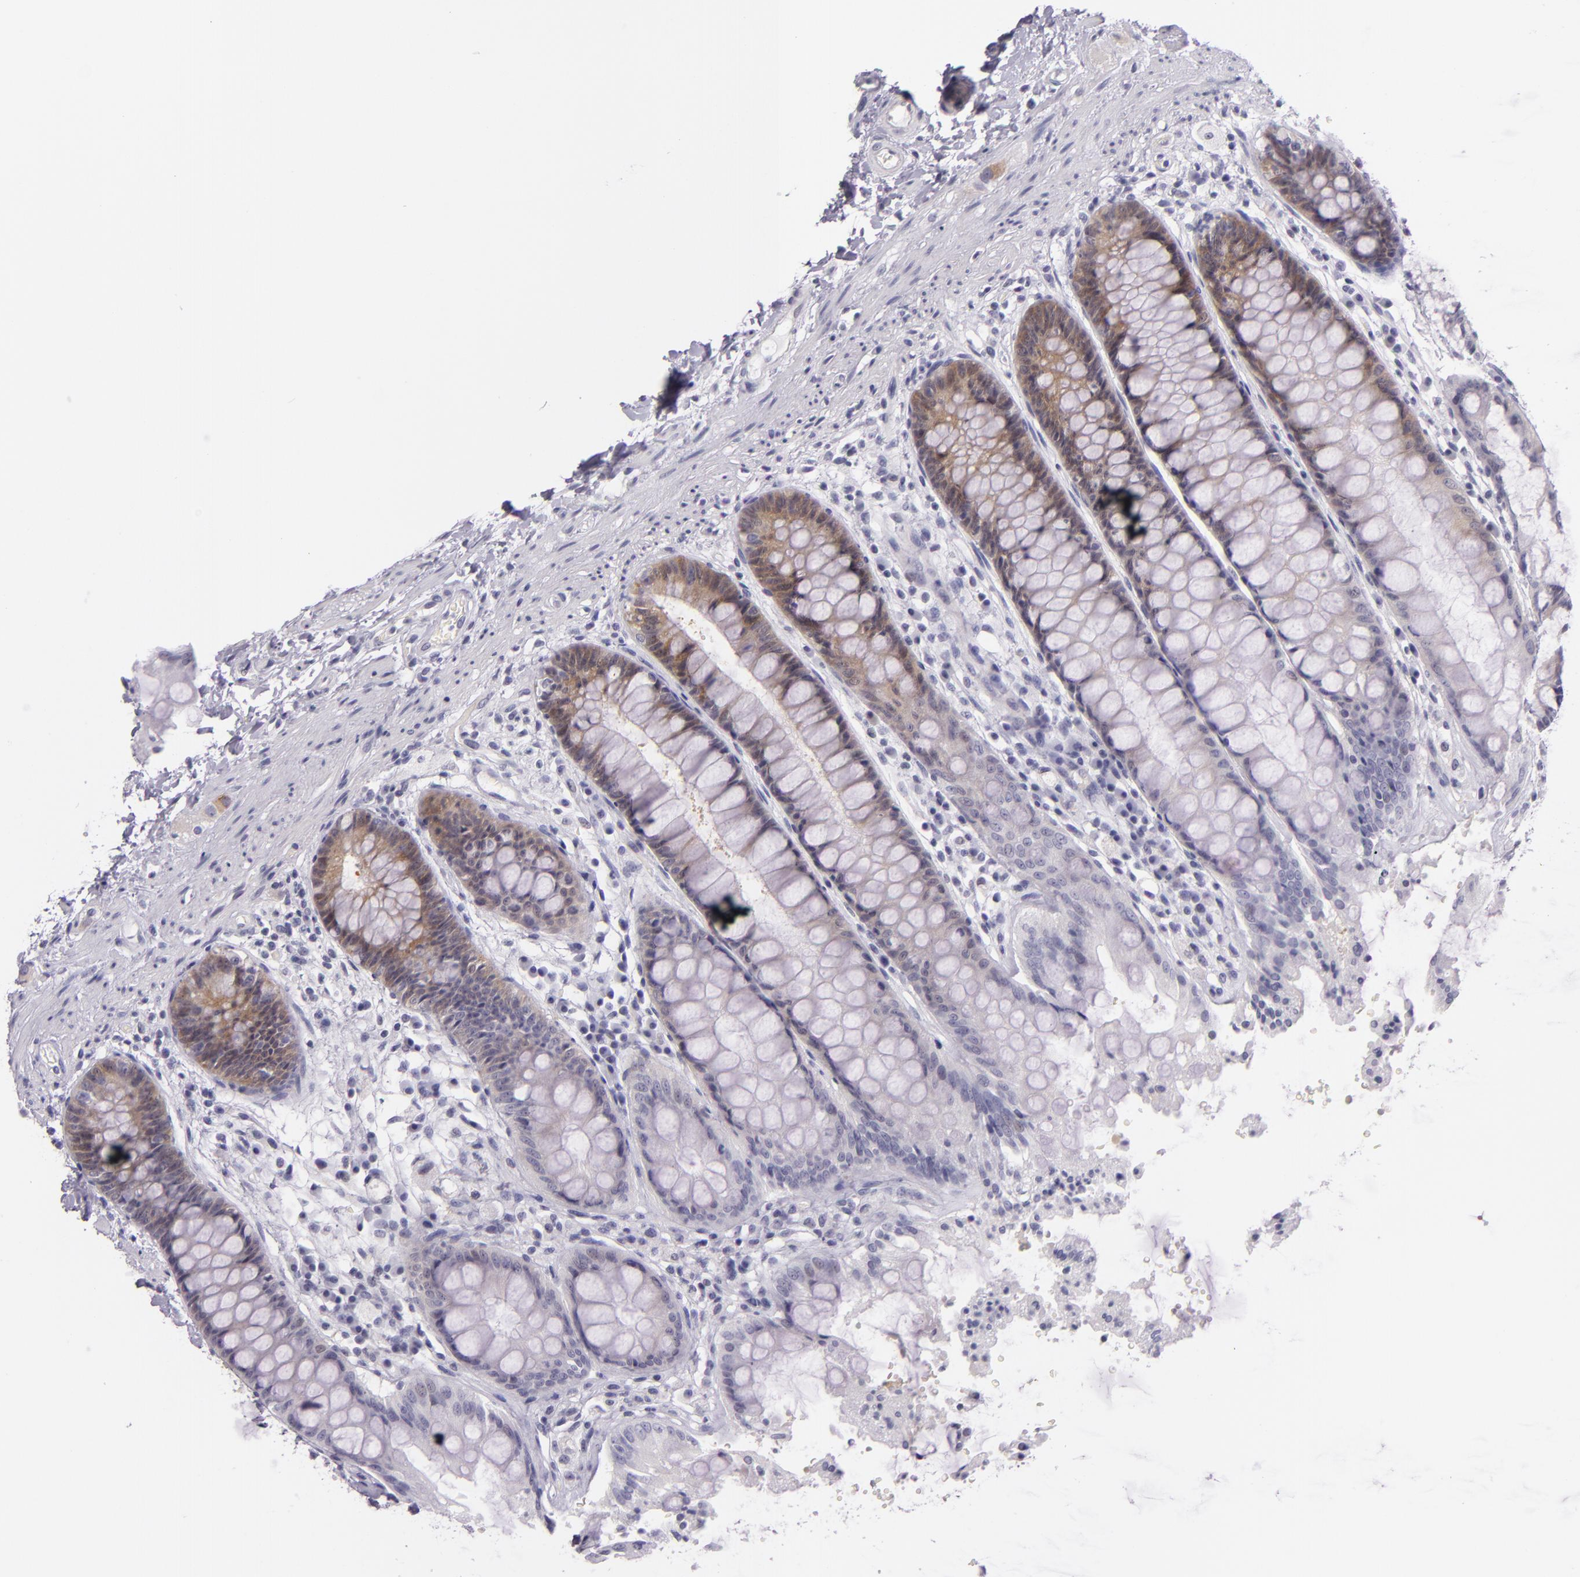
{"staining": {"intensity": "weak", "quantity": "25%-75%", "location": "cytoplasmic/membranous"}, "tissue": "rectum", "cell_type": "Glandular cells", "image_type": "normal", "snomed": [{"axis": "morphology", "description": "Normal tissue, NOS"}, {"axis": "topography", "description": "Rectum"}], "caption": "IHC (DAB) staining of benign human rectum reveals weak cytoplasmic/membranous protein positivity in approximately 25%-75% of glandular cells. (DAB = brown stain, brightfield microscopy at high magnification).", "gene": "HSP90AA1", "patient": {"sex": "female", "age": 46}}